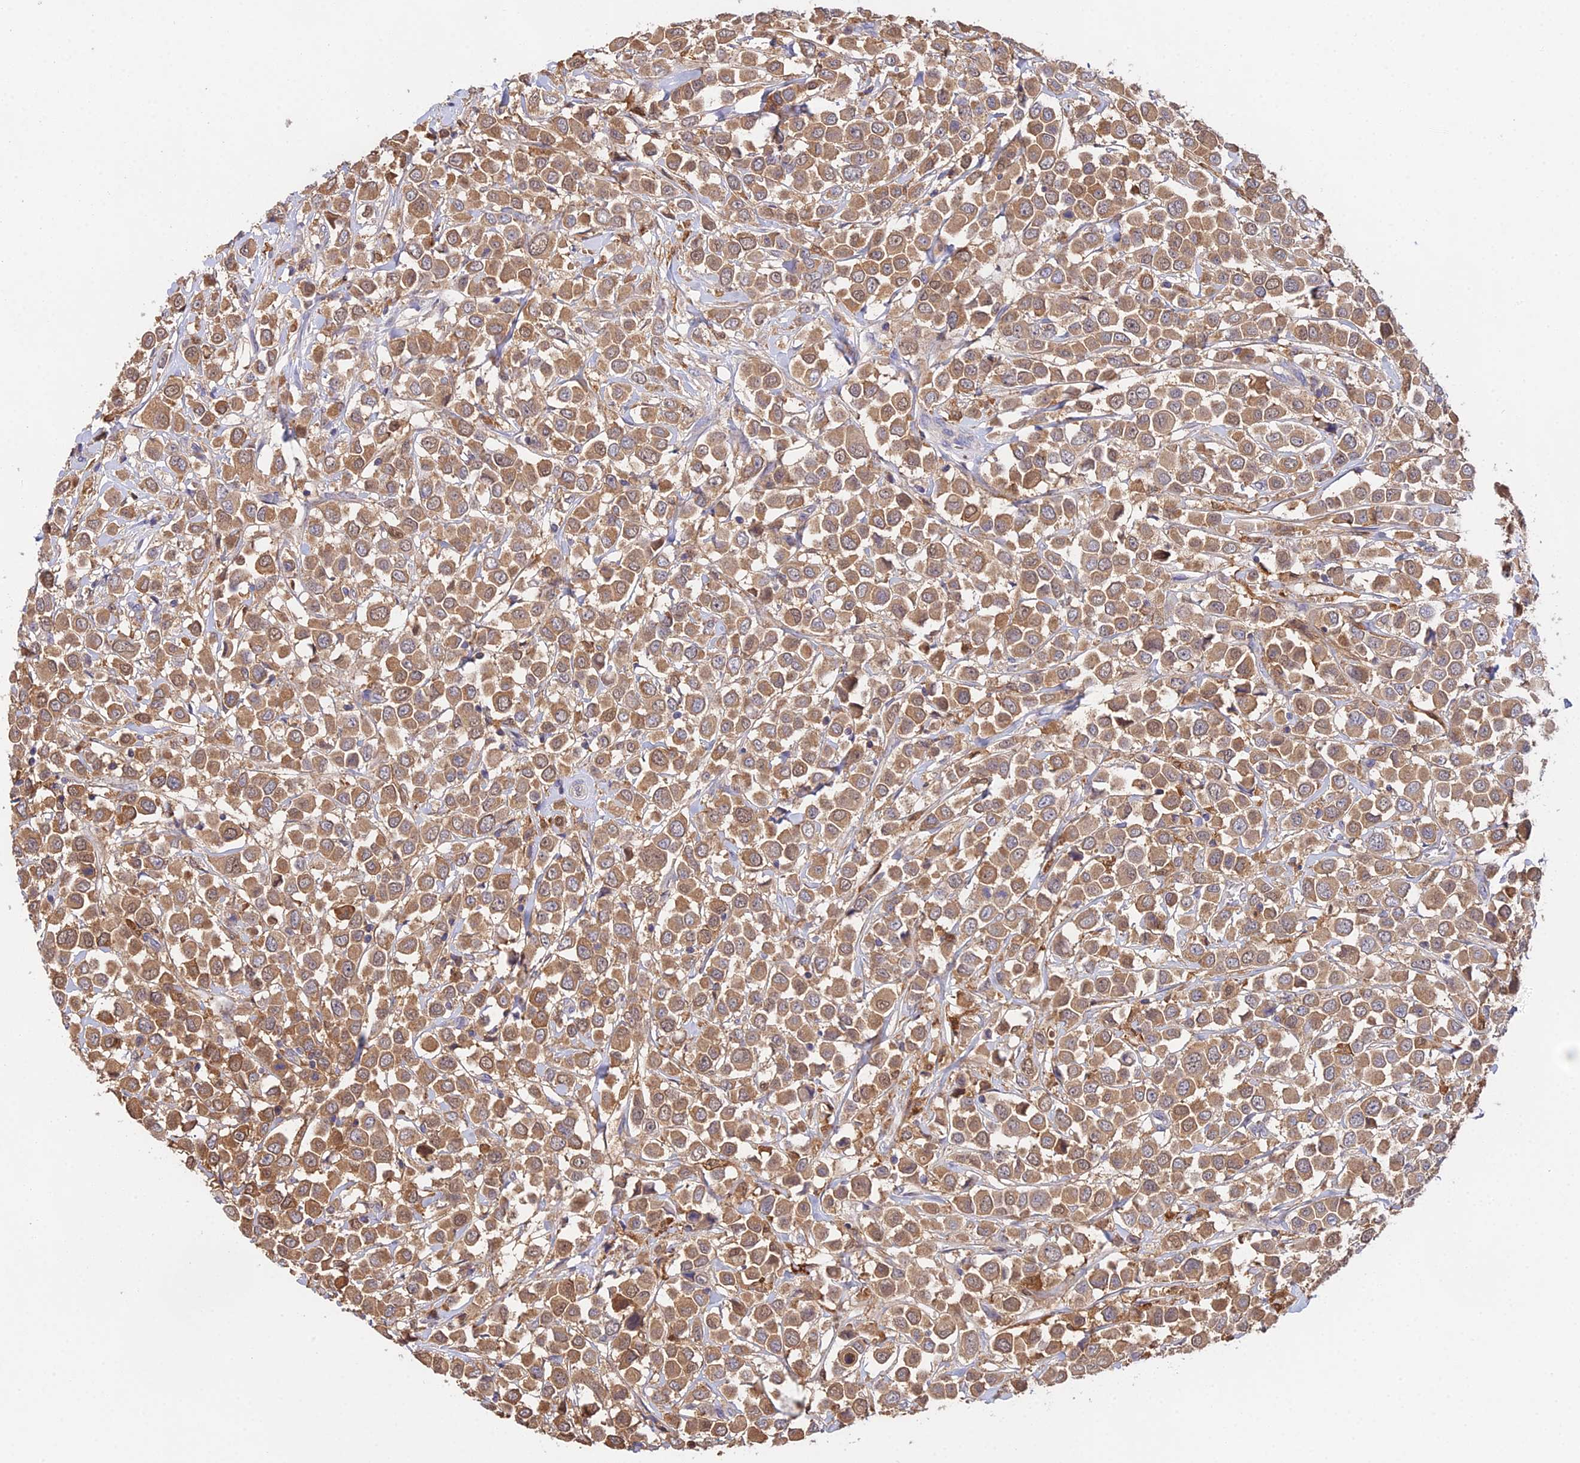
{"staining": {"intensity": "moderate", "quantity": ">75%", "location": "cytoplasmic/membranous"}, "tissue": "breast cancer", "cell_type": "Tumor cells", "image_type": "cancer", "snomed": [{"axis": "morphology", "description": "Duct carcinoma"}, {"axis": "topography", "description": "Breast"}], "caption": "Intraductal carcinoma (breast) tissue displays moderate cytoplasmic/membranous expression in approximately >75% of tumor cells, visualized by immunohistochemistry. (DAB = brown stain, brightfield microscopy at high magnification).", "gene": "FBP1", "patient": {"sex": "female", "age": 61}}